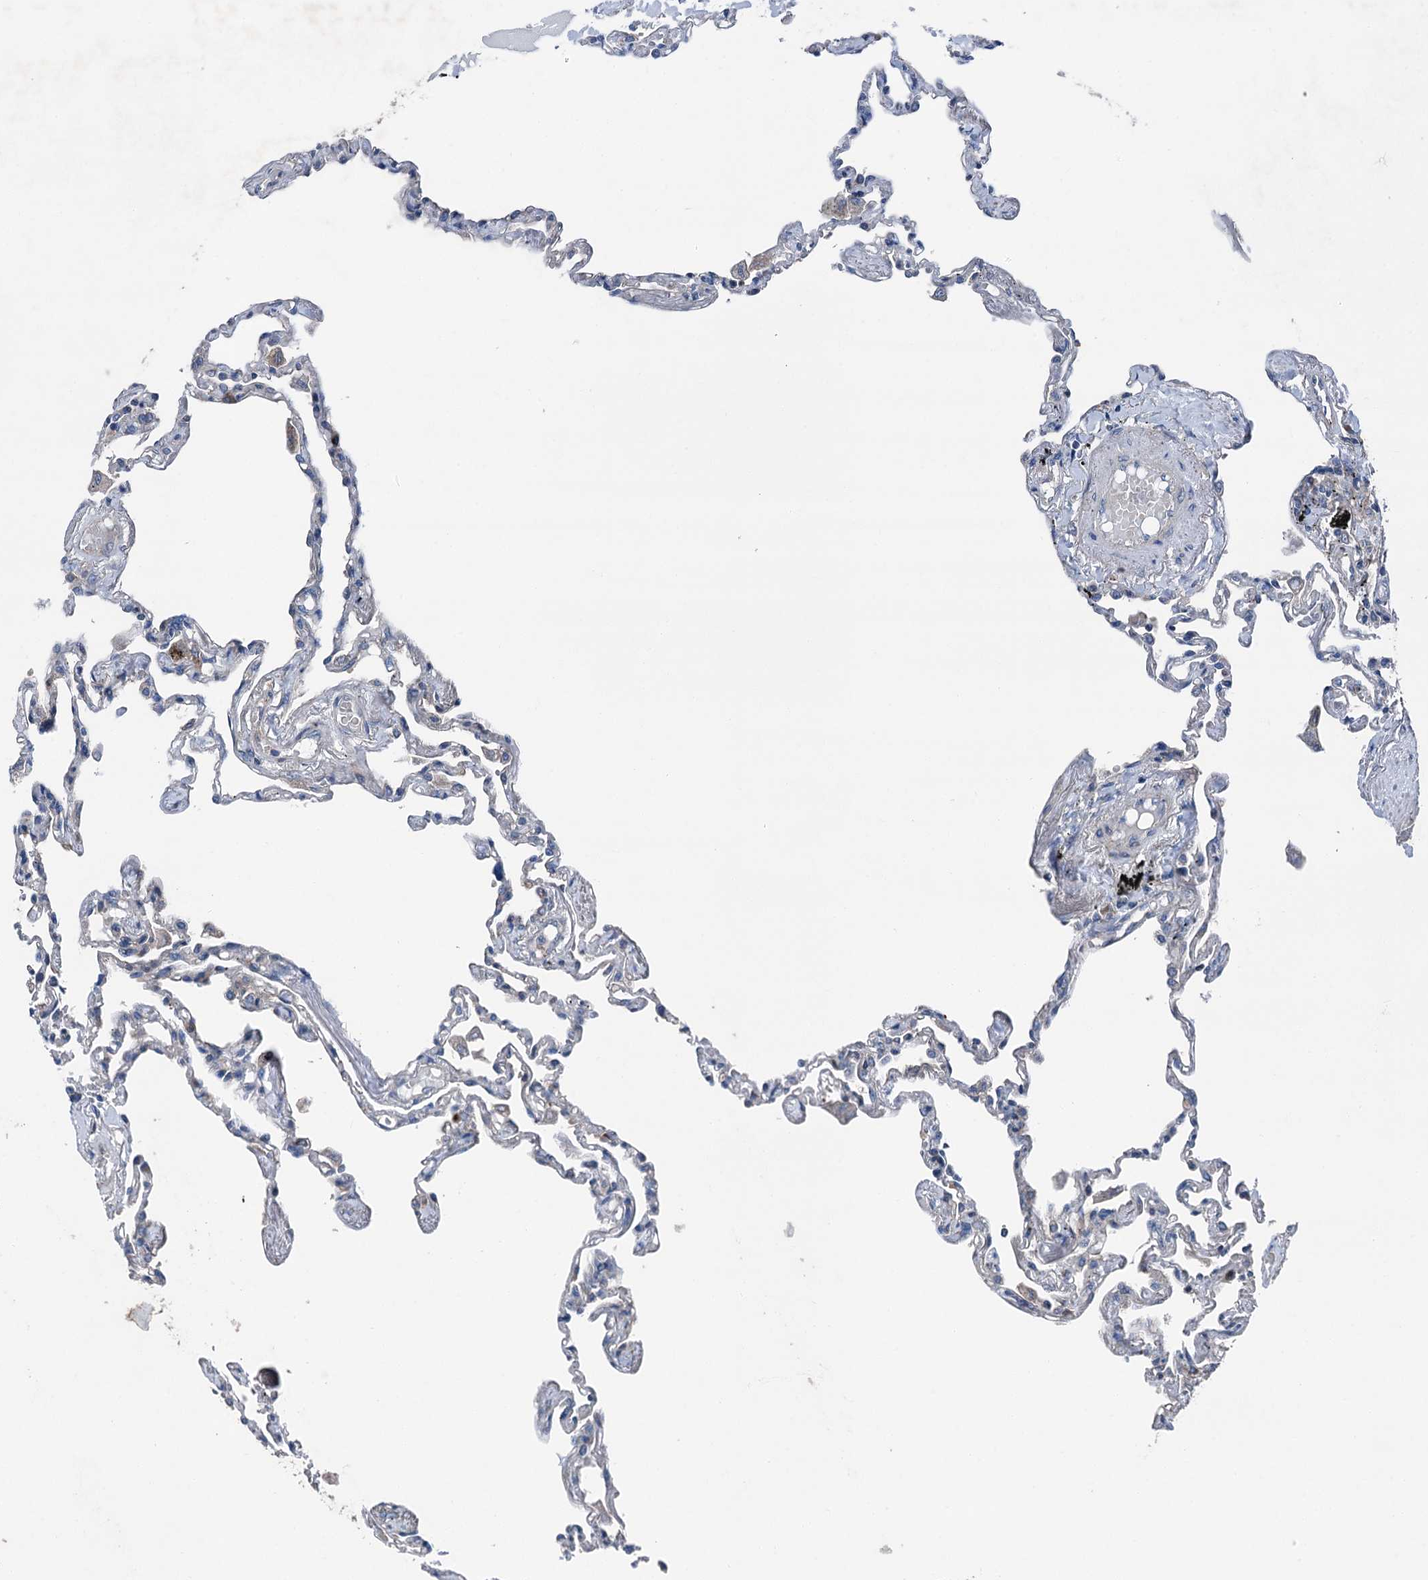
{"staining": {"intensity": "weak", "quantity": "<25%", "location": "cytoplasmic/membranous"}, "tissue": "lung", "cell_type": "Alveolar cells", "image_type": "normal", "snomed": [{"axis": "morphology", "description": "Normal tissue, NOS"}, {"axis": "topography", "description": "Lung"}], "caption": "Micrograph shows no significant protein positivity in alveolar cells of benign lung.", "gene": "RUFY1", "patient": {"sex": "female", "age": 67}}